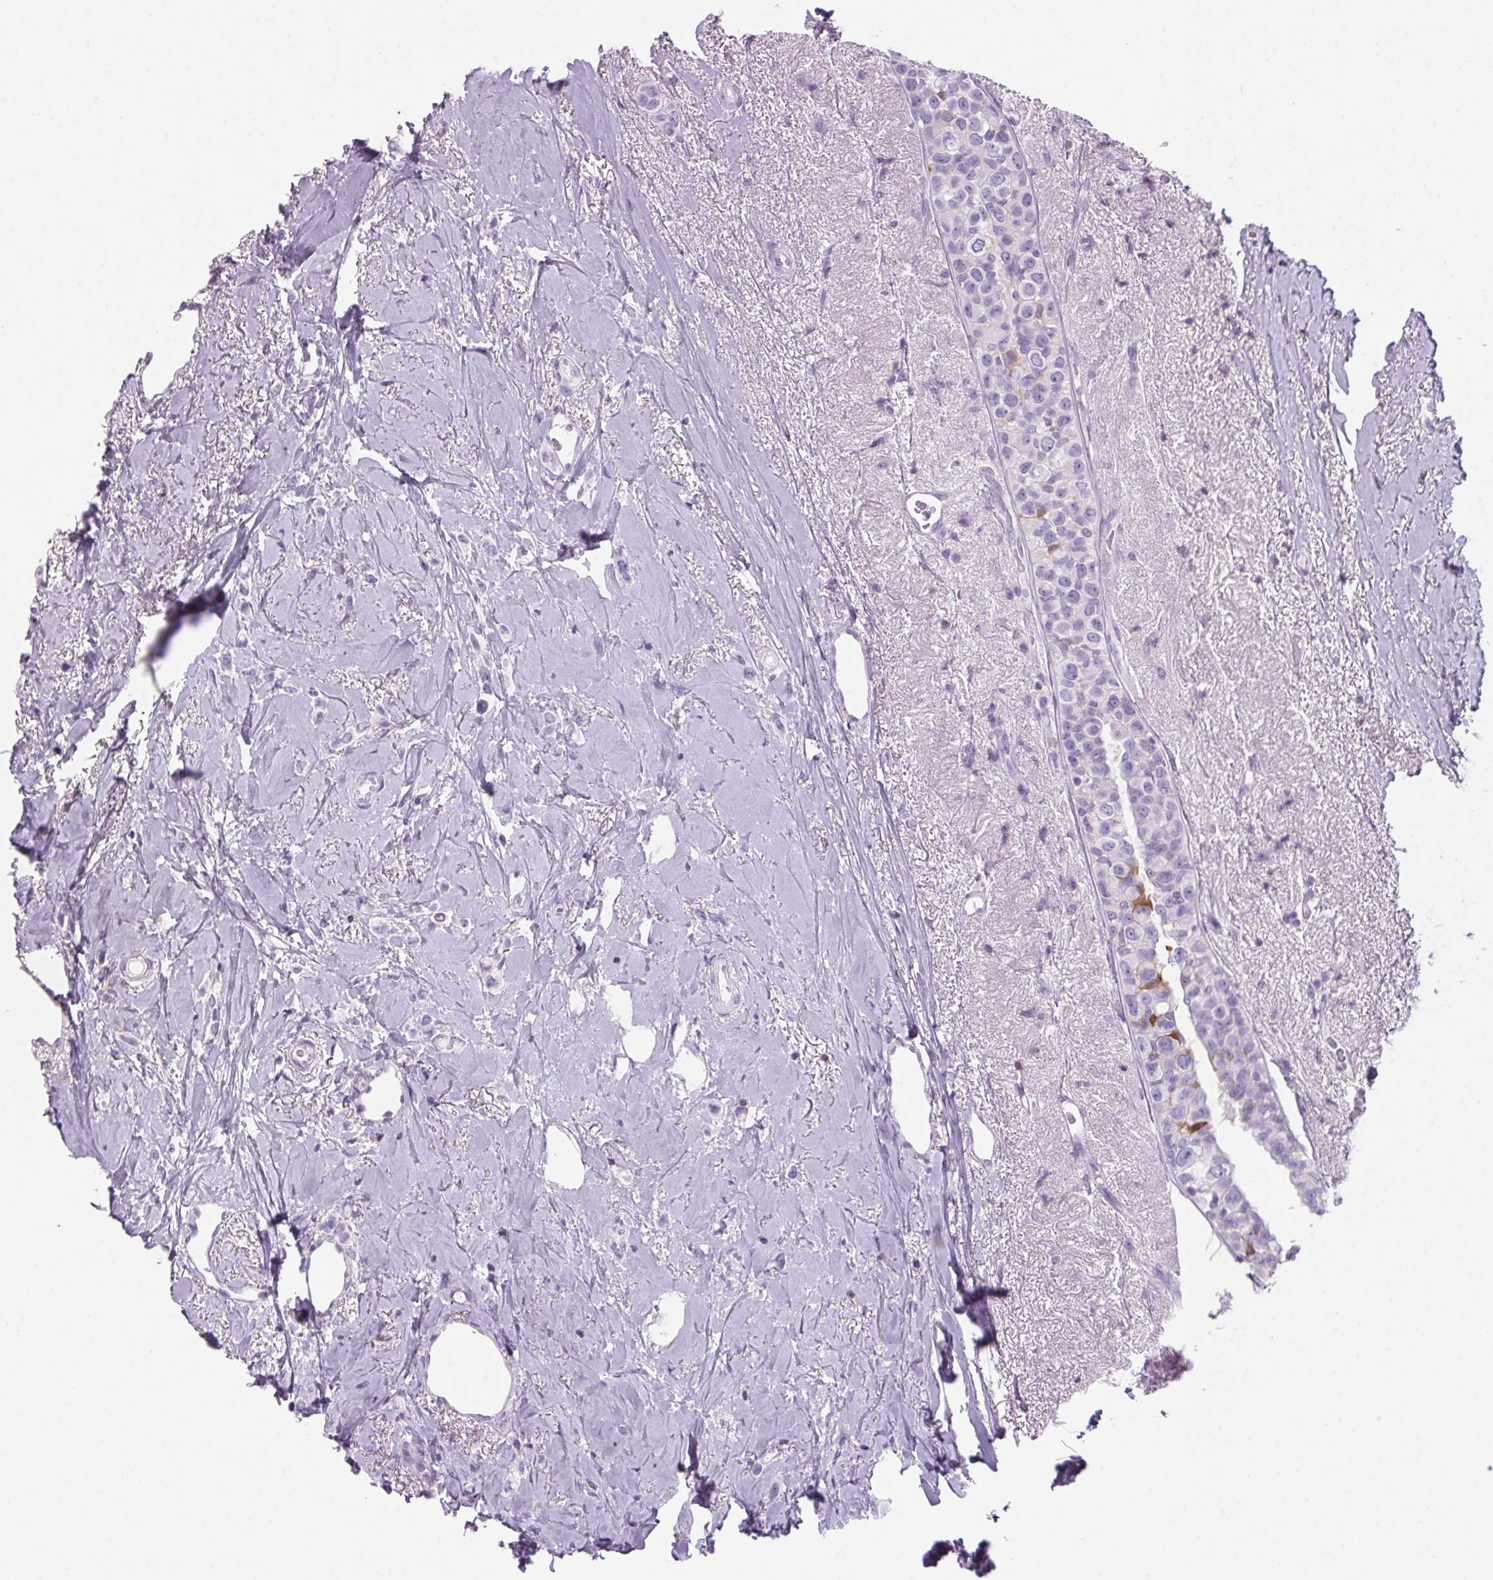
{"staining": {"intensity": "negative", "quantity": "none", "location": "none"}, "tissue": "breast cancer", "cell_type": "Tumor cells", "image_type": "cancer", "snomed": [{"axis": "morphology", "description": "Lobular carcinoma"}, {"axis": "topography", "description": "Breast"}], "caption": "DAB (3,3'-diaminobenzidine) immunohistochemical staining of human breast cancer demonstrates no significant expression in tumor cells.", "gene": "S100A2", "patient": {"sex": "female", "age": 66}}